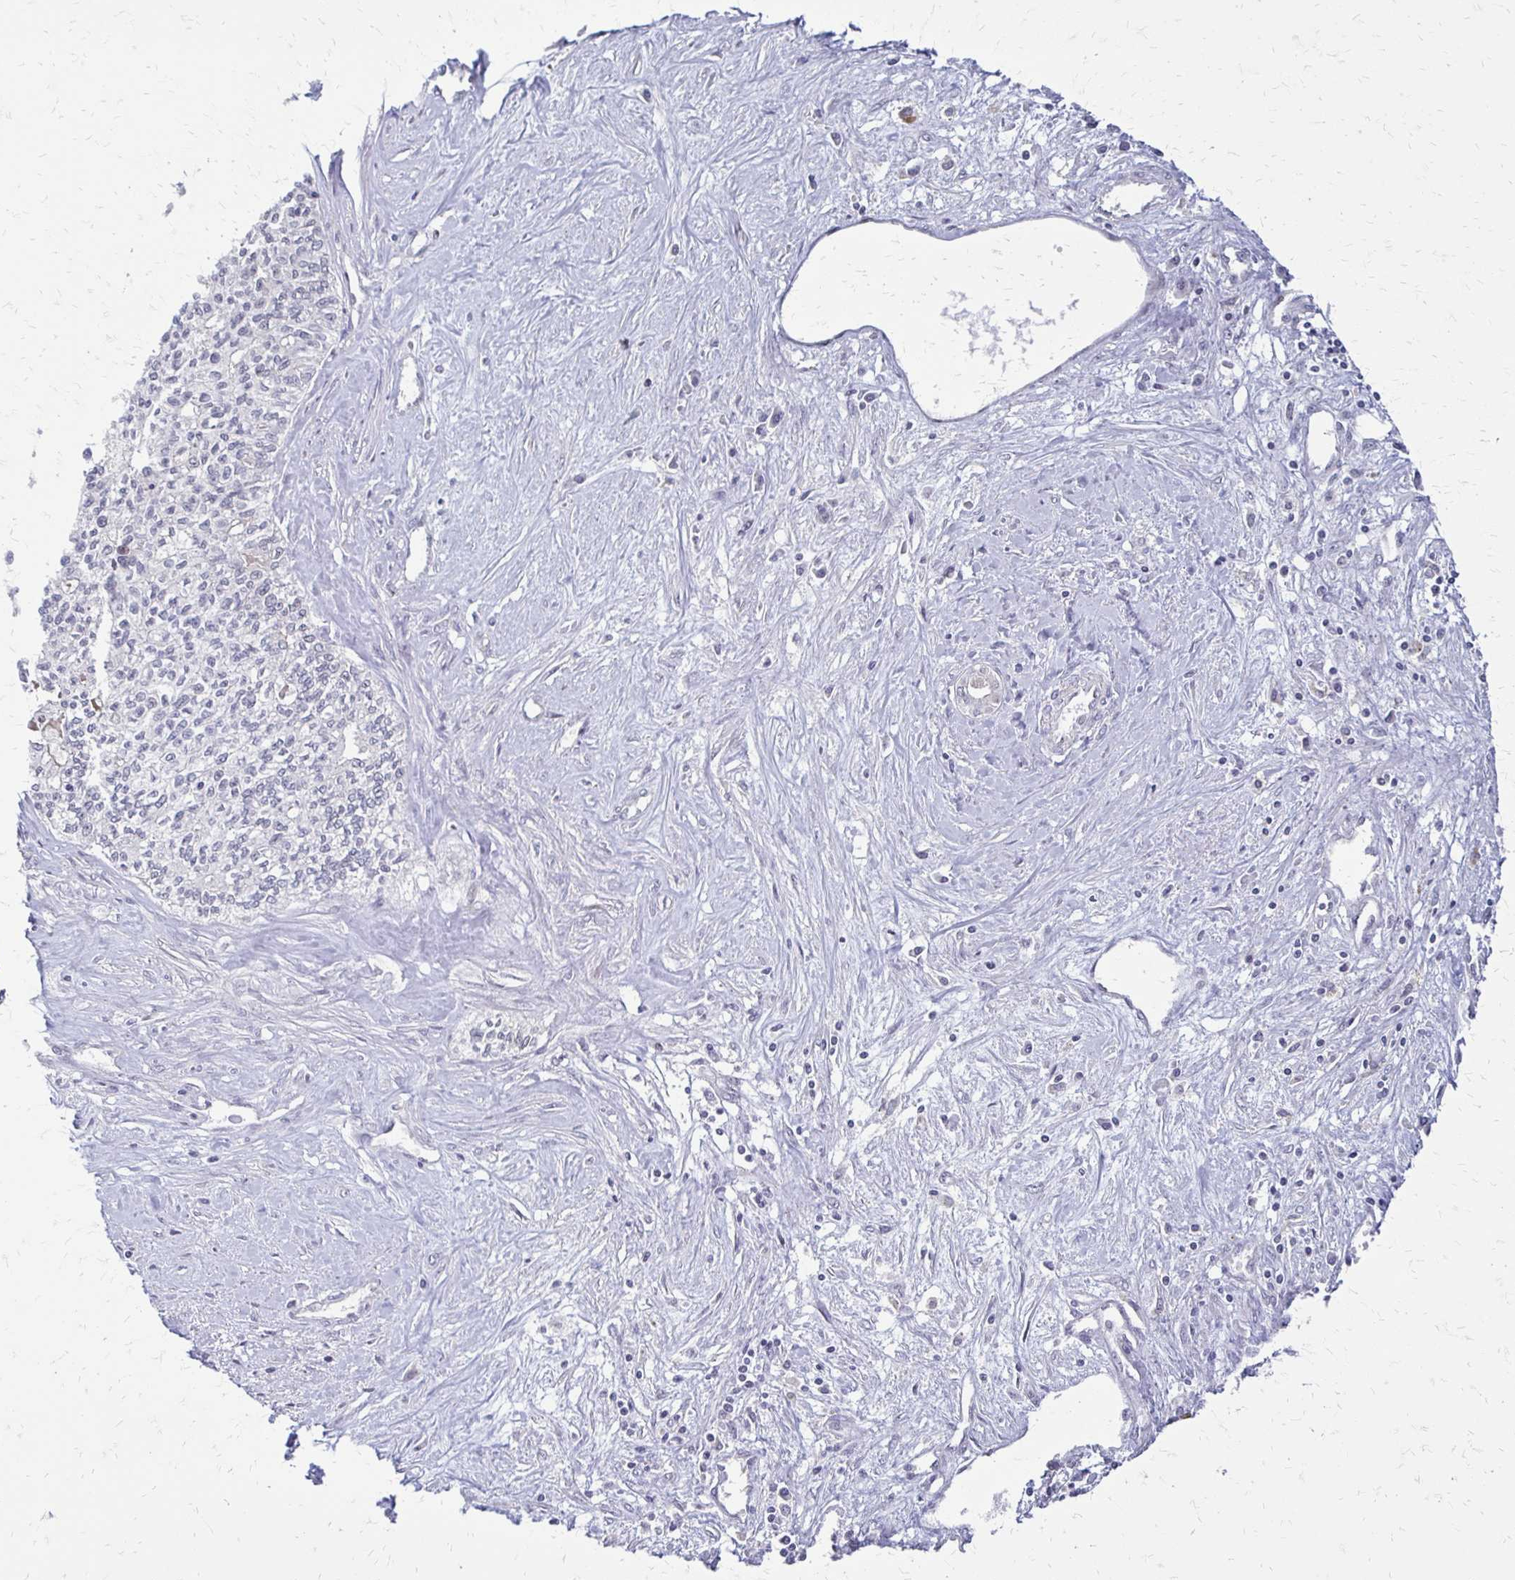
{"staining": {"intensity": "negative", "quantity": "none", "location": "none"}, "tissue": "liver cancer", "cell_type": "Tumor cells", "image_type": "cancer", "snomed": [{"axis": "morphology", "description": "Cholangiocarcinoma"}, {"axis": "topography", "description": "Liver"}], "caption": "There is no significant staining in tumor cells of liver cholangiocarcinoma.", "gene": "TRIR", "patient": {"sex": "female", "age": 61}}